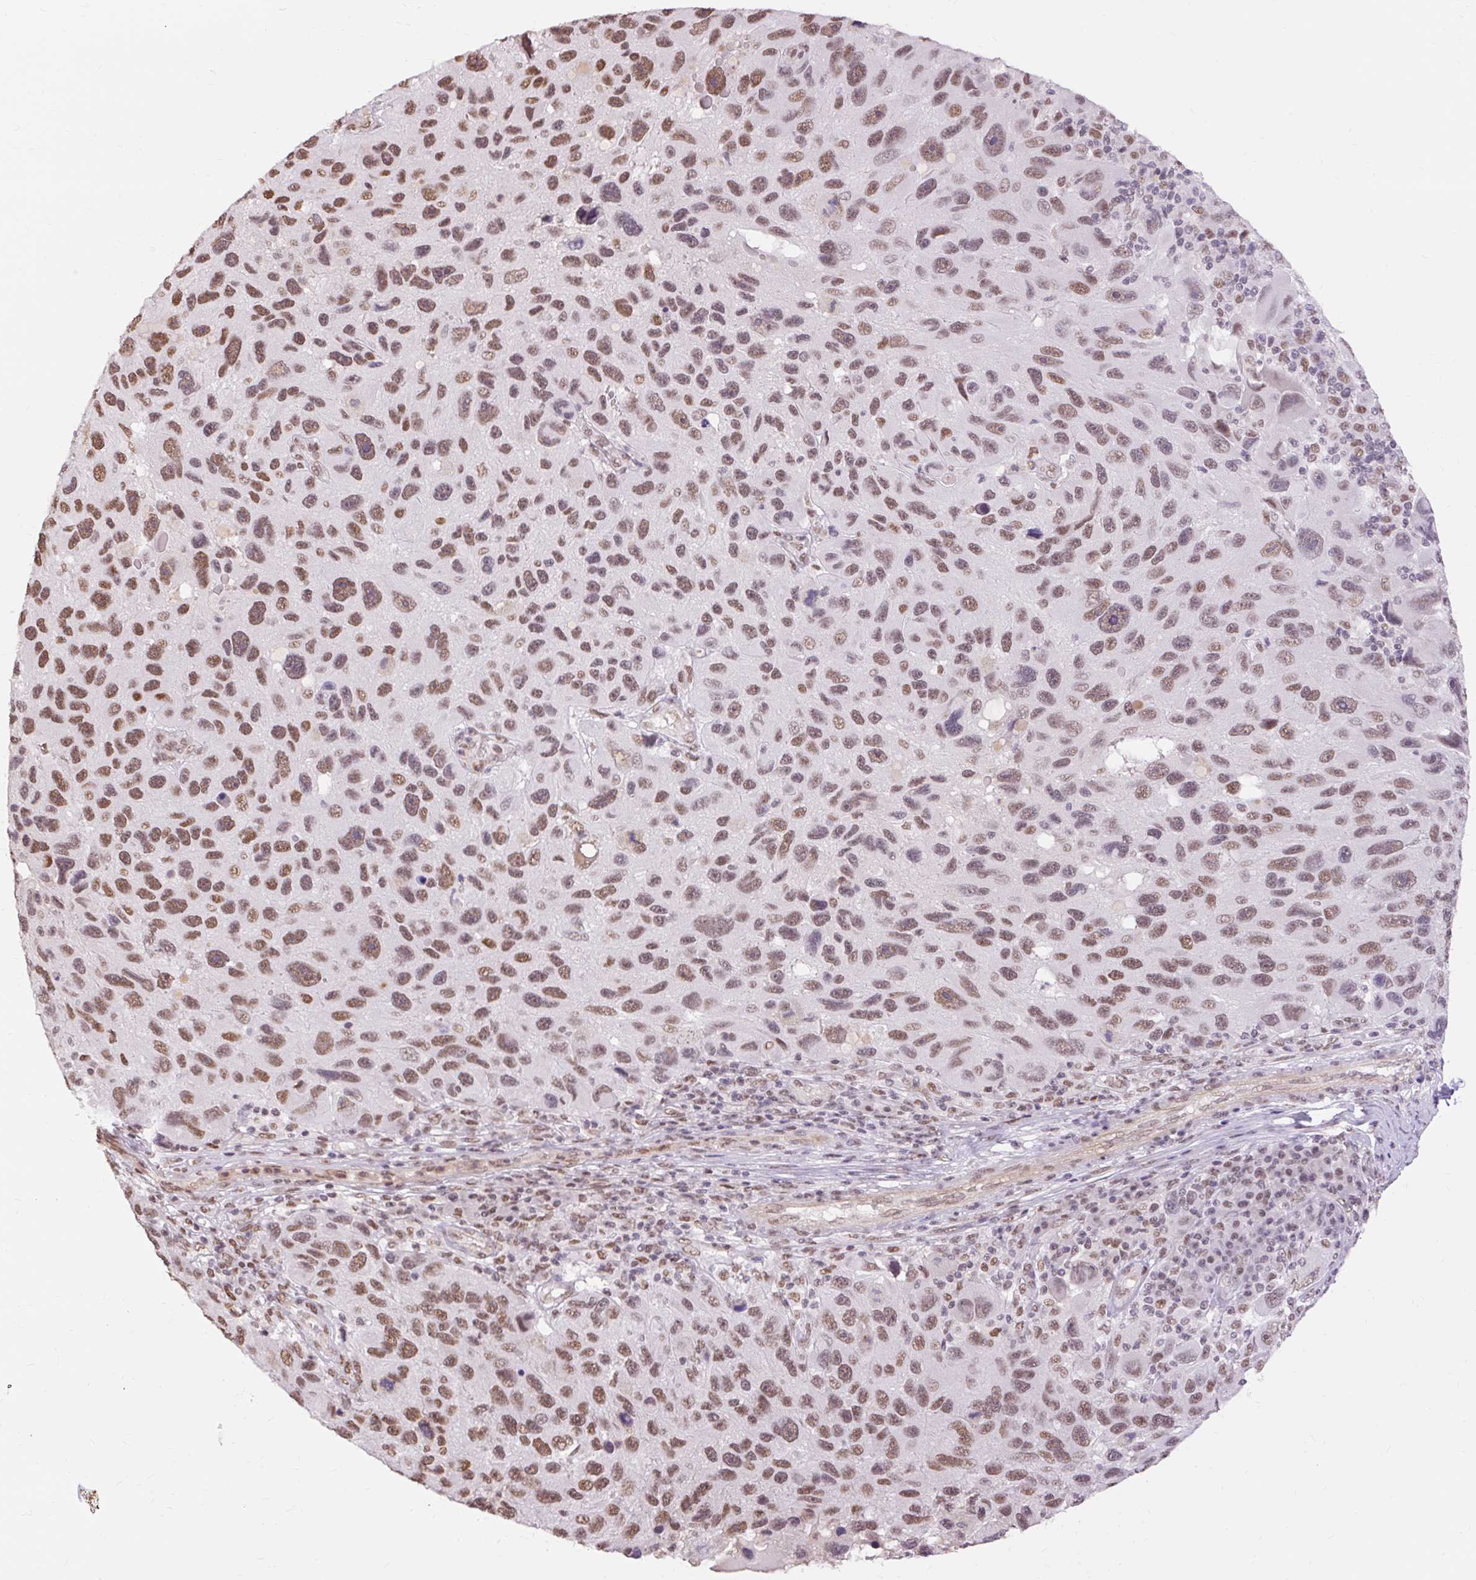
{"staining": {"intensity": "moderate", "quantity": ">75%", "location": "nuclear"}, "tissue": "melanoma", "cell_type": "Tumor cells", "image_type": "cancer", "snomed": [{"axis": "morphology", "description": "Malignant melanoma, NOS"}, {"axis": "topography", "description": "Skin"}], "caption": "Immunohistochemistry of melanoma shows medium levels of moderate nuclear positivity in approximately >75% of tumor cells. The staining was performed using DAB, with brown indicating positive protein expression. Nuclei are stained blue with hematoxylin.", "gene": "NPIPB12", "patient": {"sex": "male", "age": 53}}